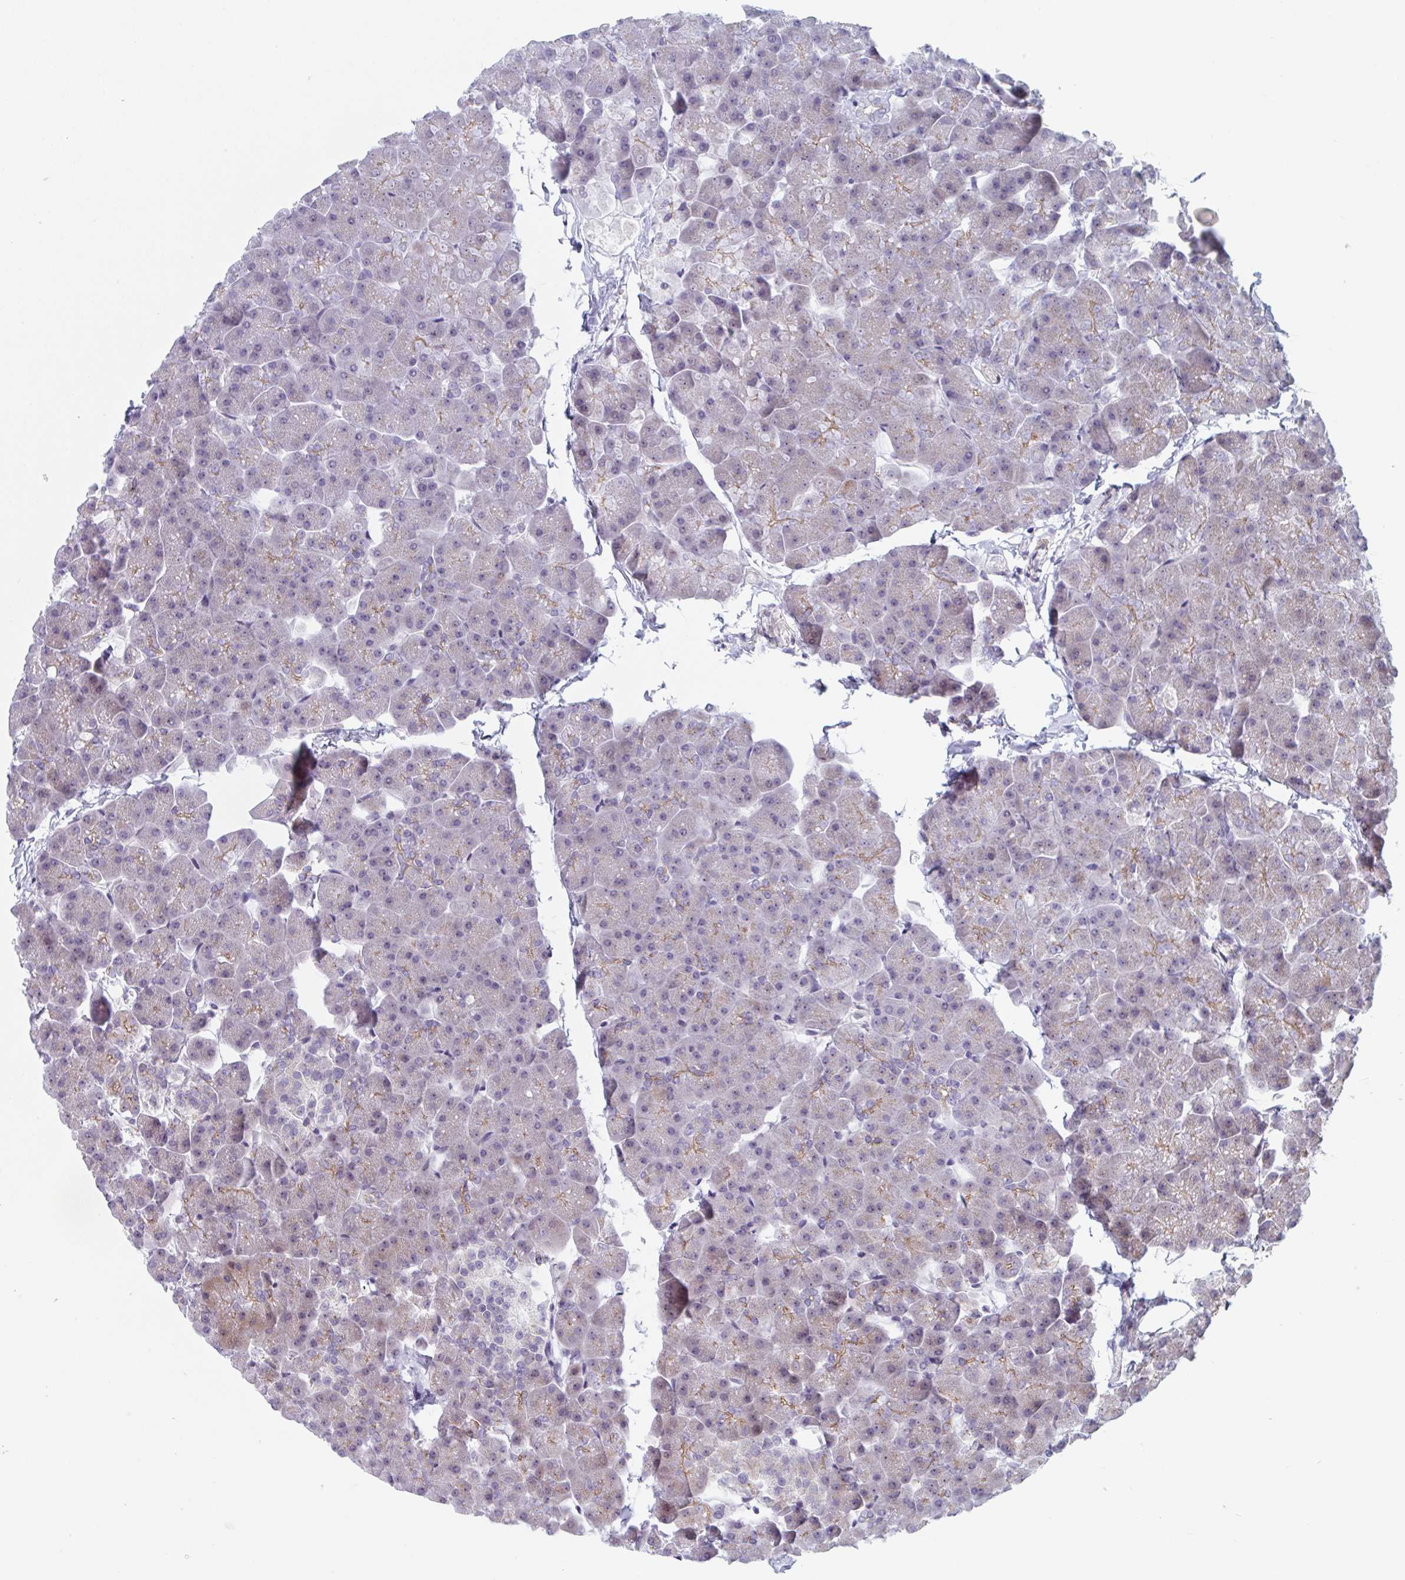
{"staining": {"intensity": "moderate", "quantity": "<25%", "location": "cytoplasmic/membranous"}, "tissue": "pancreas", "cell_type": "Exocrine glandular cells", "image_type": "normal", "snomed": [{"axis": "morphology", "description": "Normal tissue, NOS"}, {"axis": "topography", "description": "Pancreas"}], "caption": "A brown stain highlights moderate cytoplasmic/membranous staining of a protein in exocrine glandular cells of normal human pancreas.", "gene": "DUXA", "patient": {"sex": "male", "age": 35}}